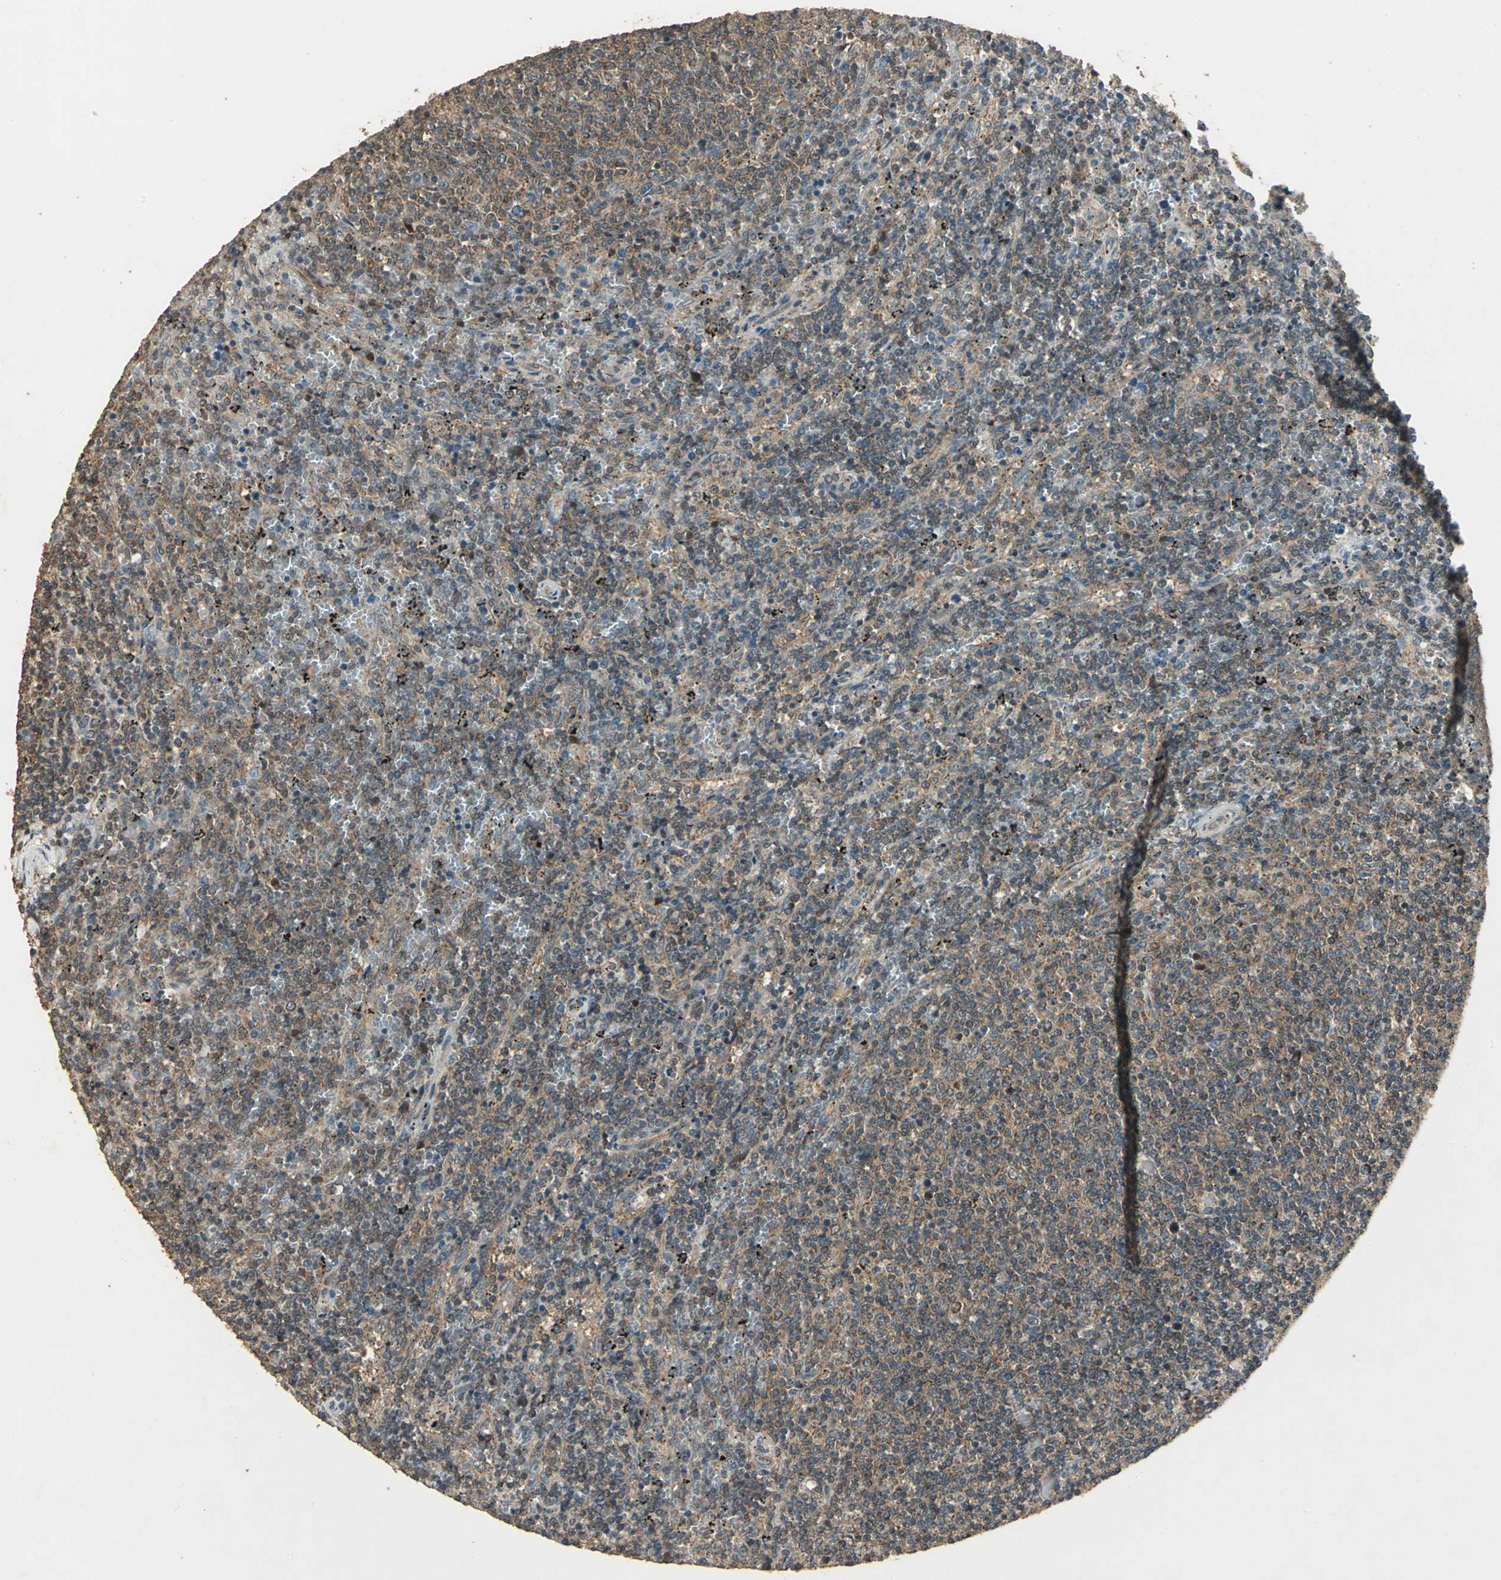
{"staining": {"intensity": "moderate", "quantity": ">75%", "location": "cytoplasmic/membranous"}, "tissue": "lymphoma", "cell_type": "Tumor cells", "image_type": "cancer", "snomed": [{"axis": "morphology", "description": "Malignant lymphoma, non-Hodgkin's type, Low grade"}, {"axis": "topography", "description": "Spleen"}], "caption": "Tumor cells show medium levels of moderate cytoplasmic/membranous positivity in about >75% of cells in human lymphoma.", "gene": "KANK1", "patient": {"sex": "female", "age": 50}}